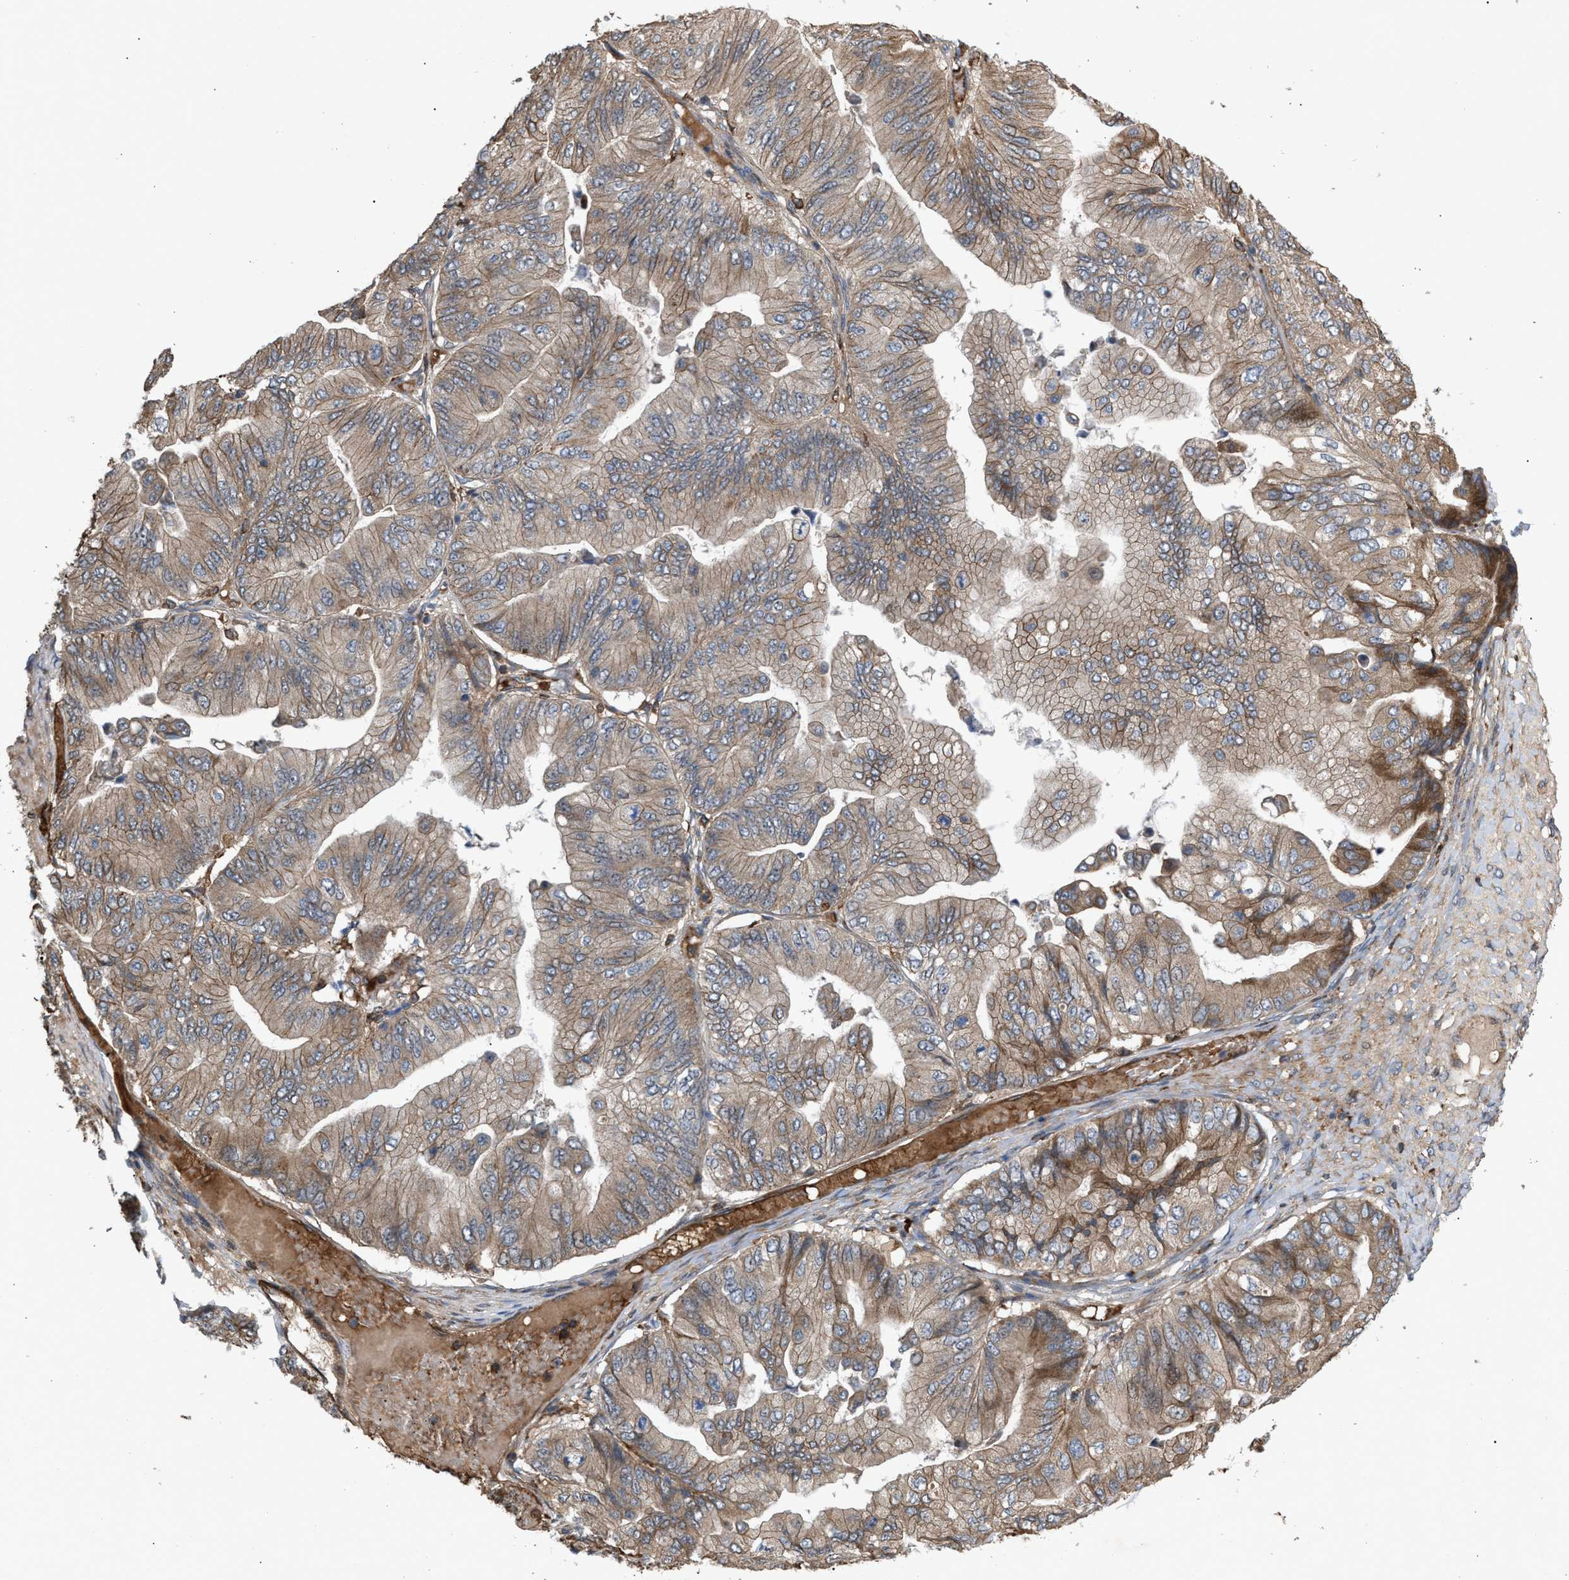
{"staining": {"intensity": "strong", "quantity": ">75%", "location": "cytoplasmic/membranous"}, "tissue": "ovarian cancer", "cell_type": "Tumor cells", "image_type": "cancer", "snomed": [{"axis": "morphology", "description": "Cystadenocarcinoma, mucinous, NOS"}, {"axis": "topography", "description": "Ovary"}], "caption": "Brown immunohistochemical staining in human ovarian mucinous cystadenocarcinoma exhibits strong cytoplasmic/membranous positivity in about >75% of tumor cells.", "gene": "GCC1", "patient": {"sex": "female", "age": 61}}